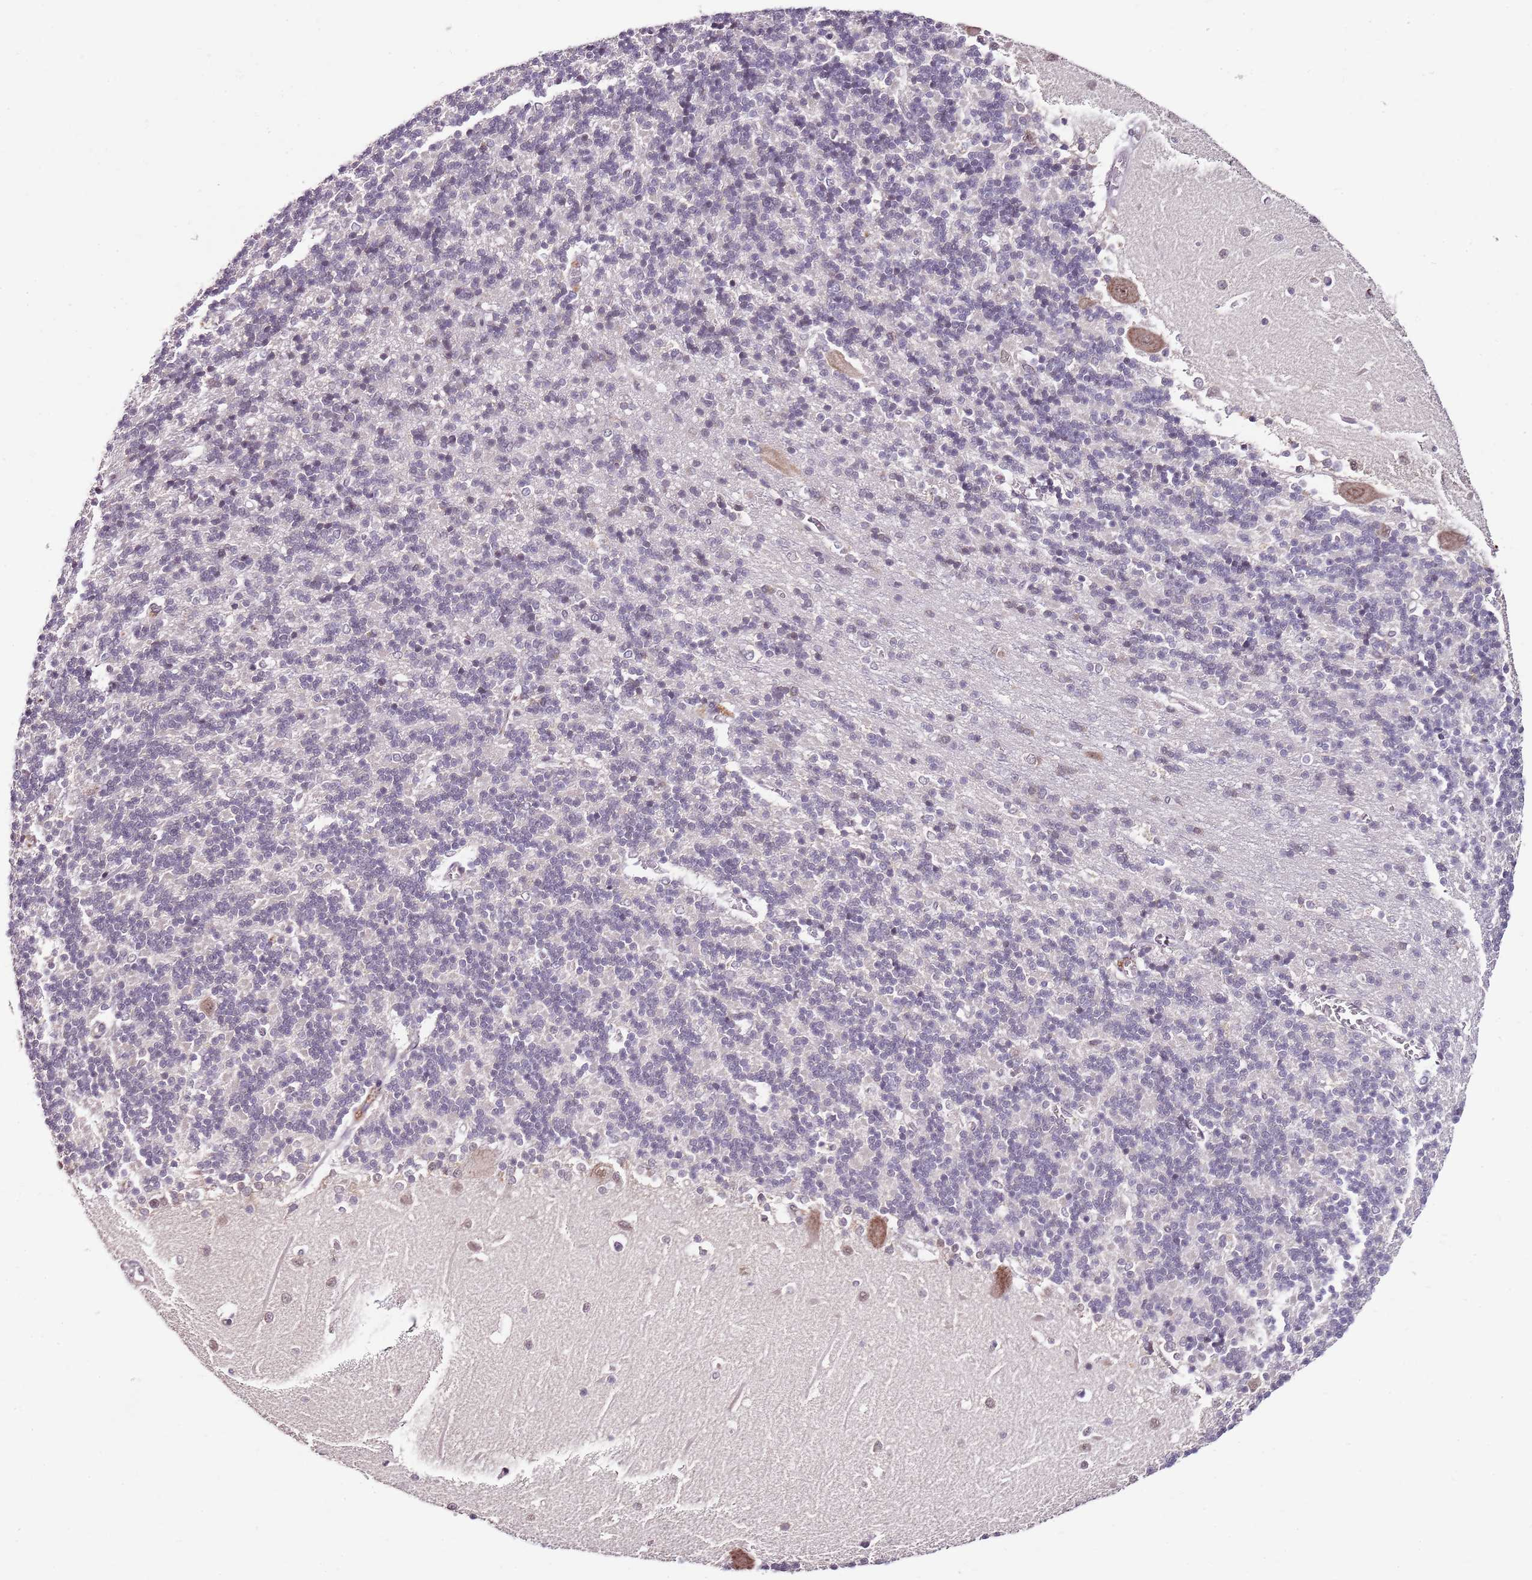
{"staining": {"intensity": "negative", "quantity": "none", "location": "none"}, "tissue": "cerebellum", "cell_type": "Cells in granular layer", "image_type": "normal", "snomed": [{"axis": "morphology", "description": "Normal tissue, NOS"}, {"axis": "topography", "description": "Cerebellum"}], "caption": "Photomicrograph shows no protein positivity in cells in granular layer of normal cerebellum. (DAB immunohistochemistry visualized using brightfield microscopy, high magnification).", "gene": "FBXL22", "patient": {"sex": "male", "age": 37}}